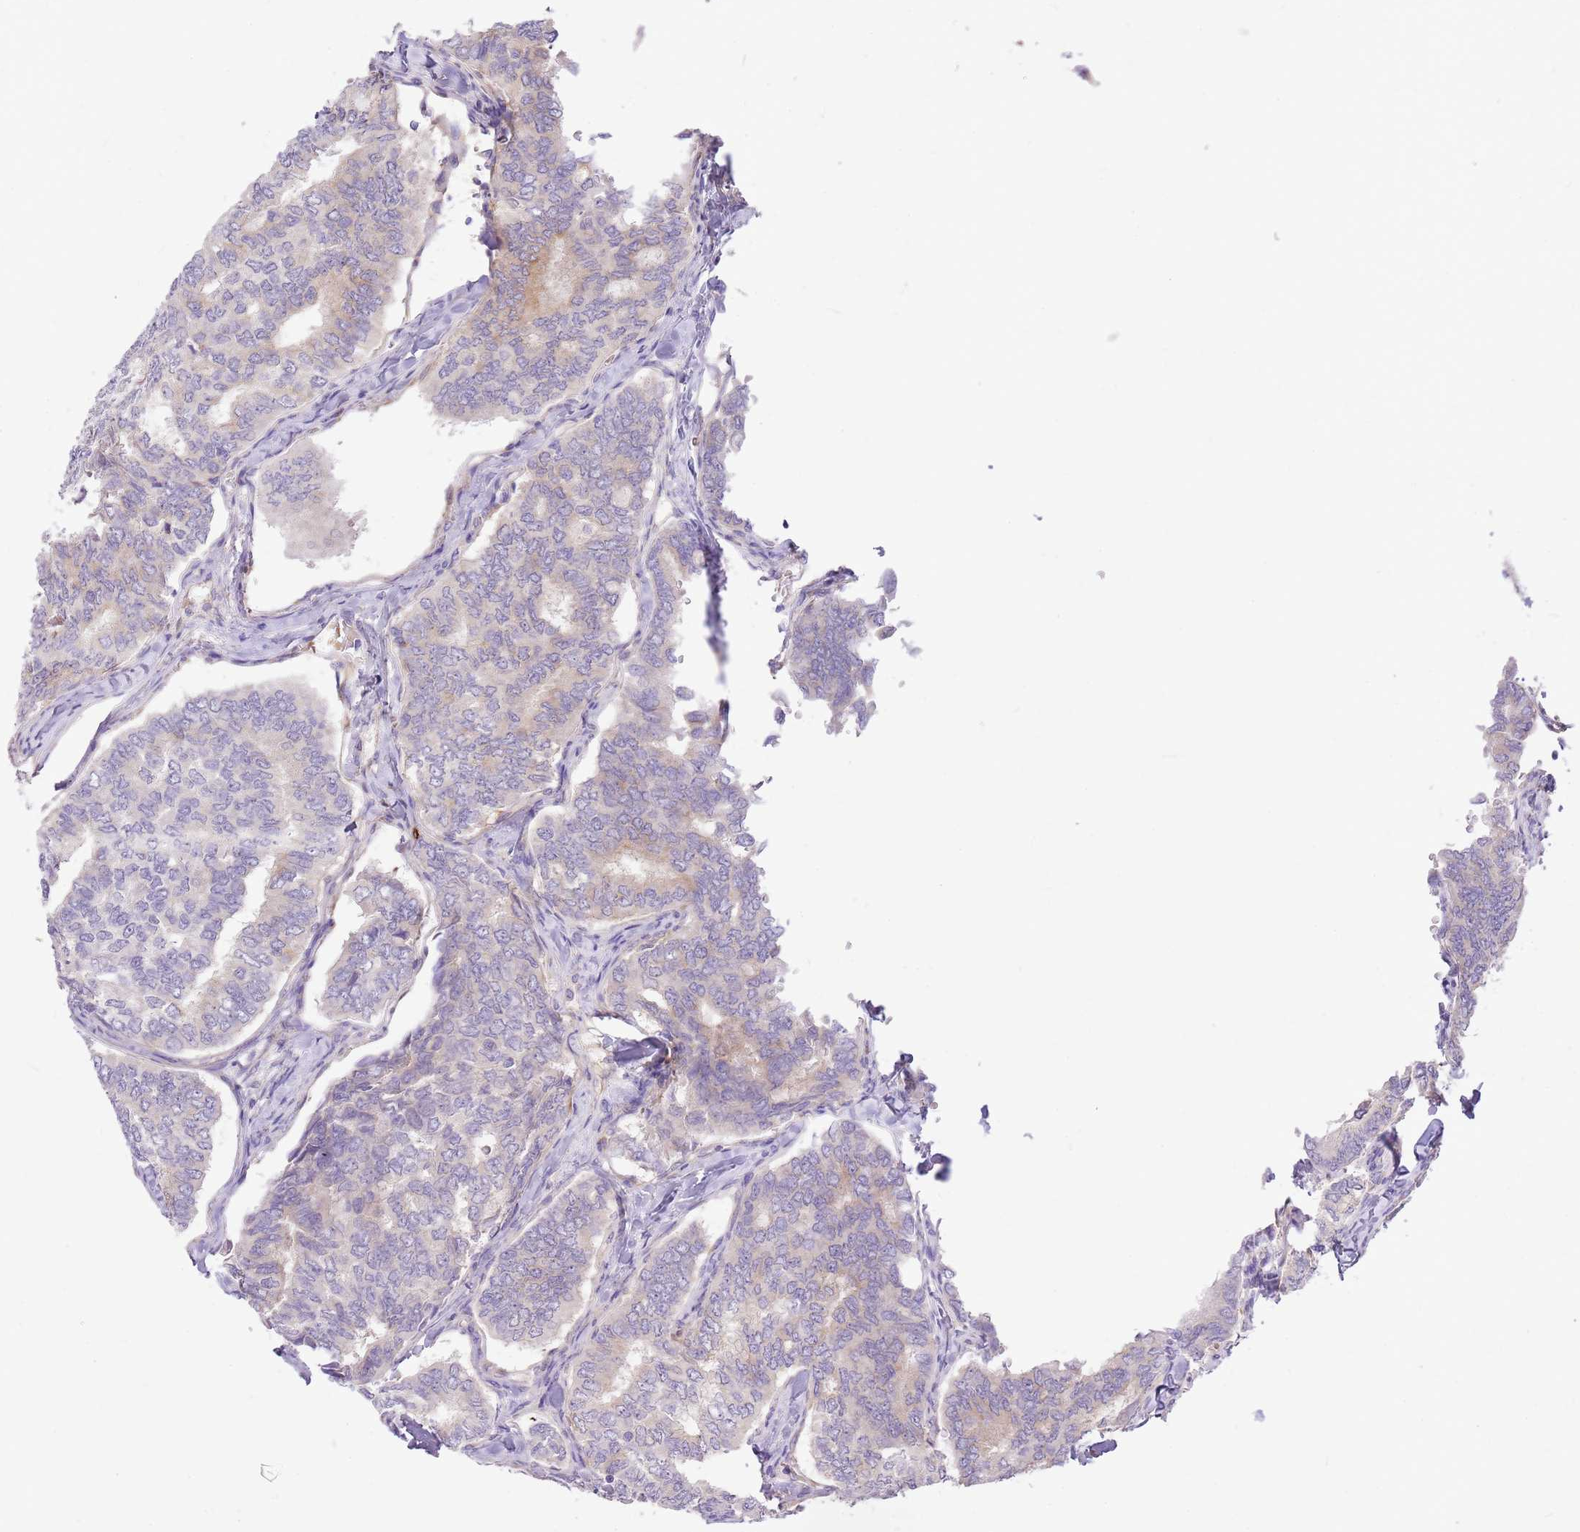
{"staining": {"intensity": "negative", "quantity": "none", "location": "none"}, "tissue": "thyroid cancer", "cell_type": "Tumor cells", "image_type": "cancer", "snomed": [{"axis": "morphology", "description": "Papillary adenocarcinoma, NOS"}, {"axis": "topography", "description": "Thyroid gland"}], "caption": "Tumor cells are negative for brown protein staining in thyroid cancer (papillary adenocarcinoma).", "gene": "RFK", "patient": {"sex": "female", "age": 35}}